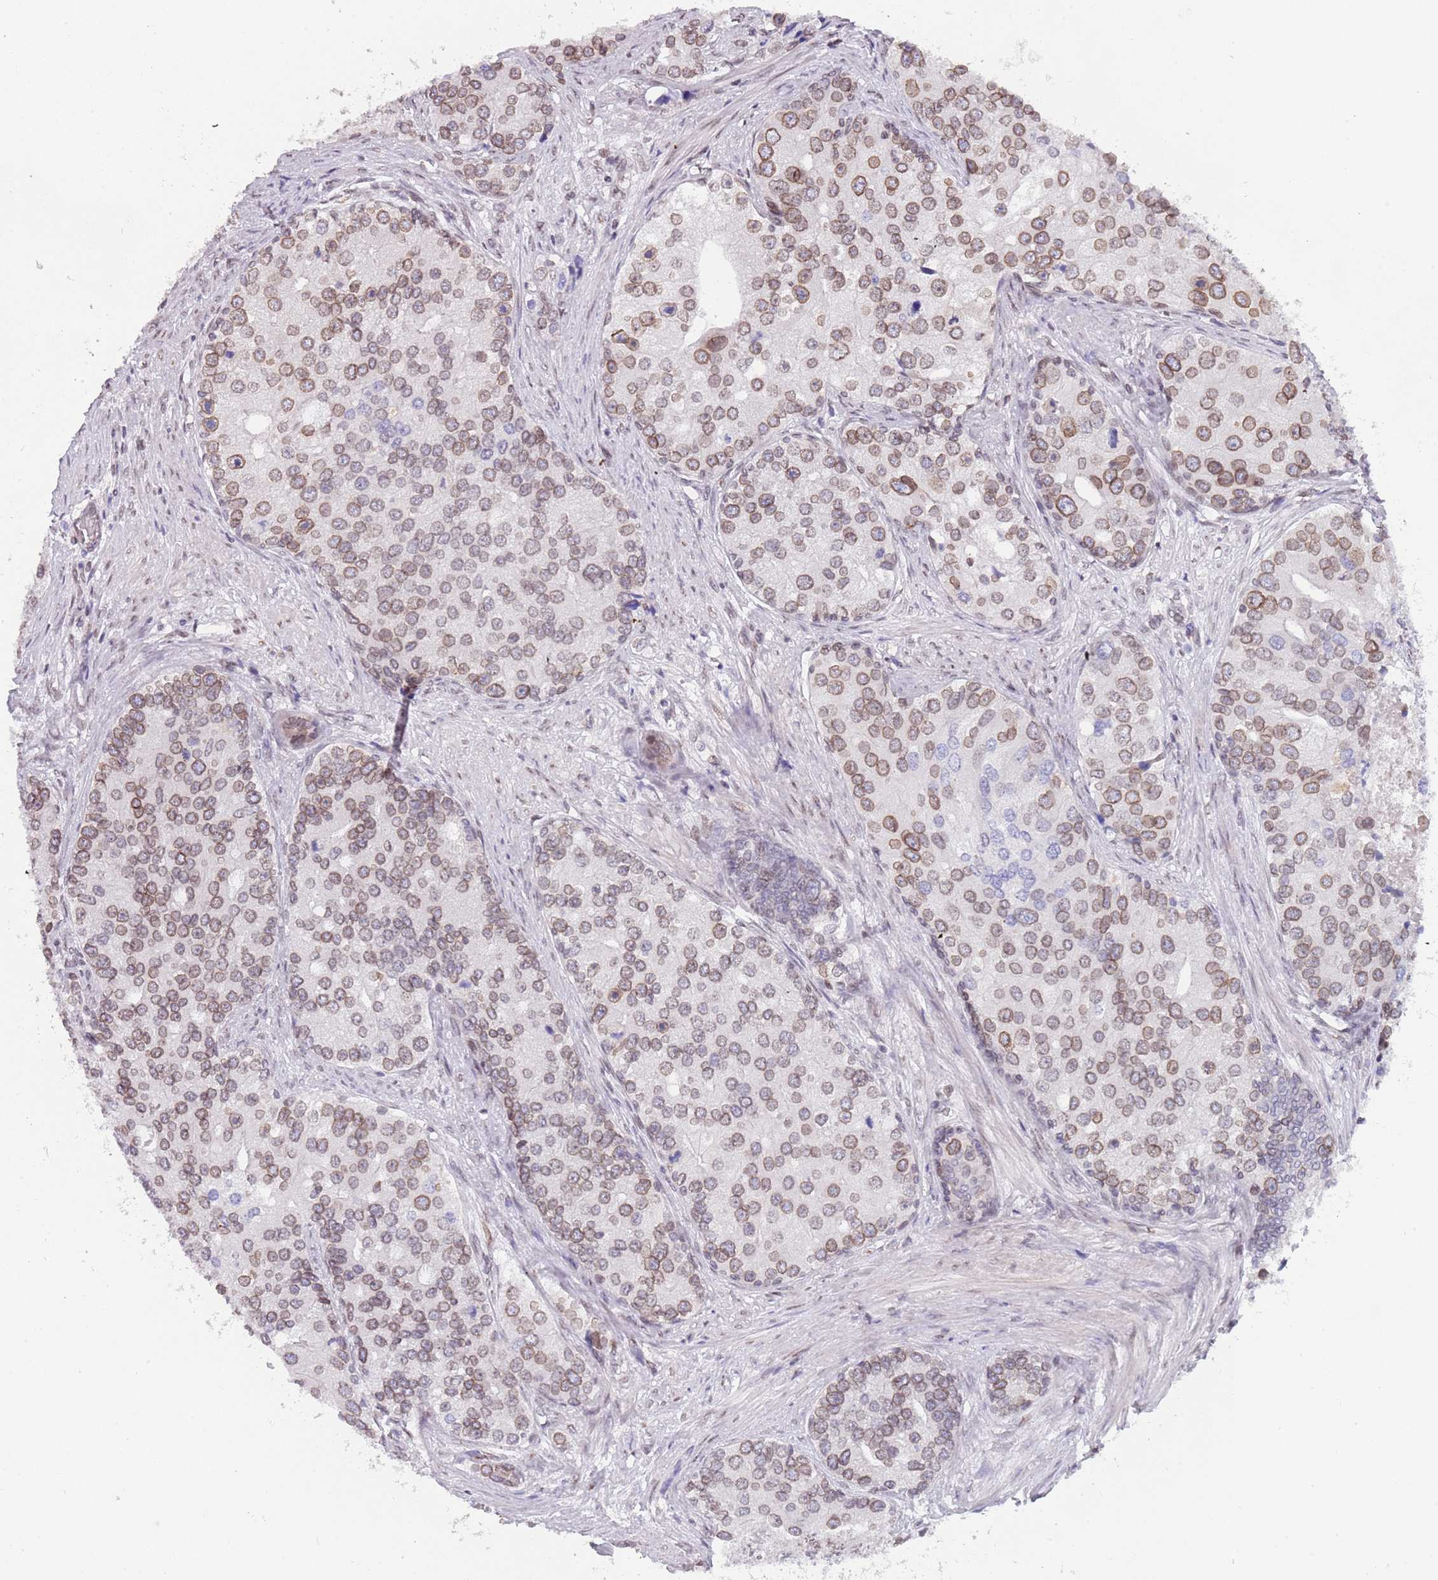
{"staining": {"intensity": "moderate", "quantity": ">75%", "location": "cytoplasmic/membranous,nuclear"}, "tissue": "prostate cancer", "cell_type": "Tumor cells", "image_type": "cancer", "snomed": [{"axis": "morphology", "description": "Adenocarcinoma, High grade"}, {"axis": "topography", "description": "Prostate"}], "caption": "High-power microscopy captured an immunohistochemistry image of adenocarcinoma (high-grade) (prostate), revealing moderate cytoplasmic/membranous and nuclear positivity in approximately >75% of tumor cells.", "gene": "KLHDC2", "patient": {"sex": "male", "age": 62}}